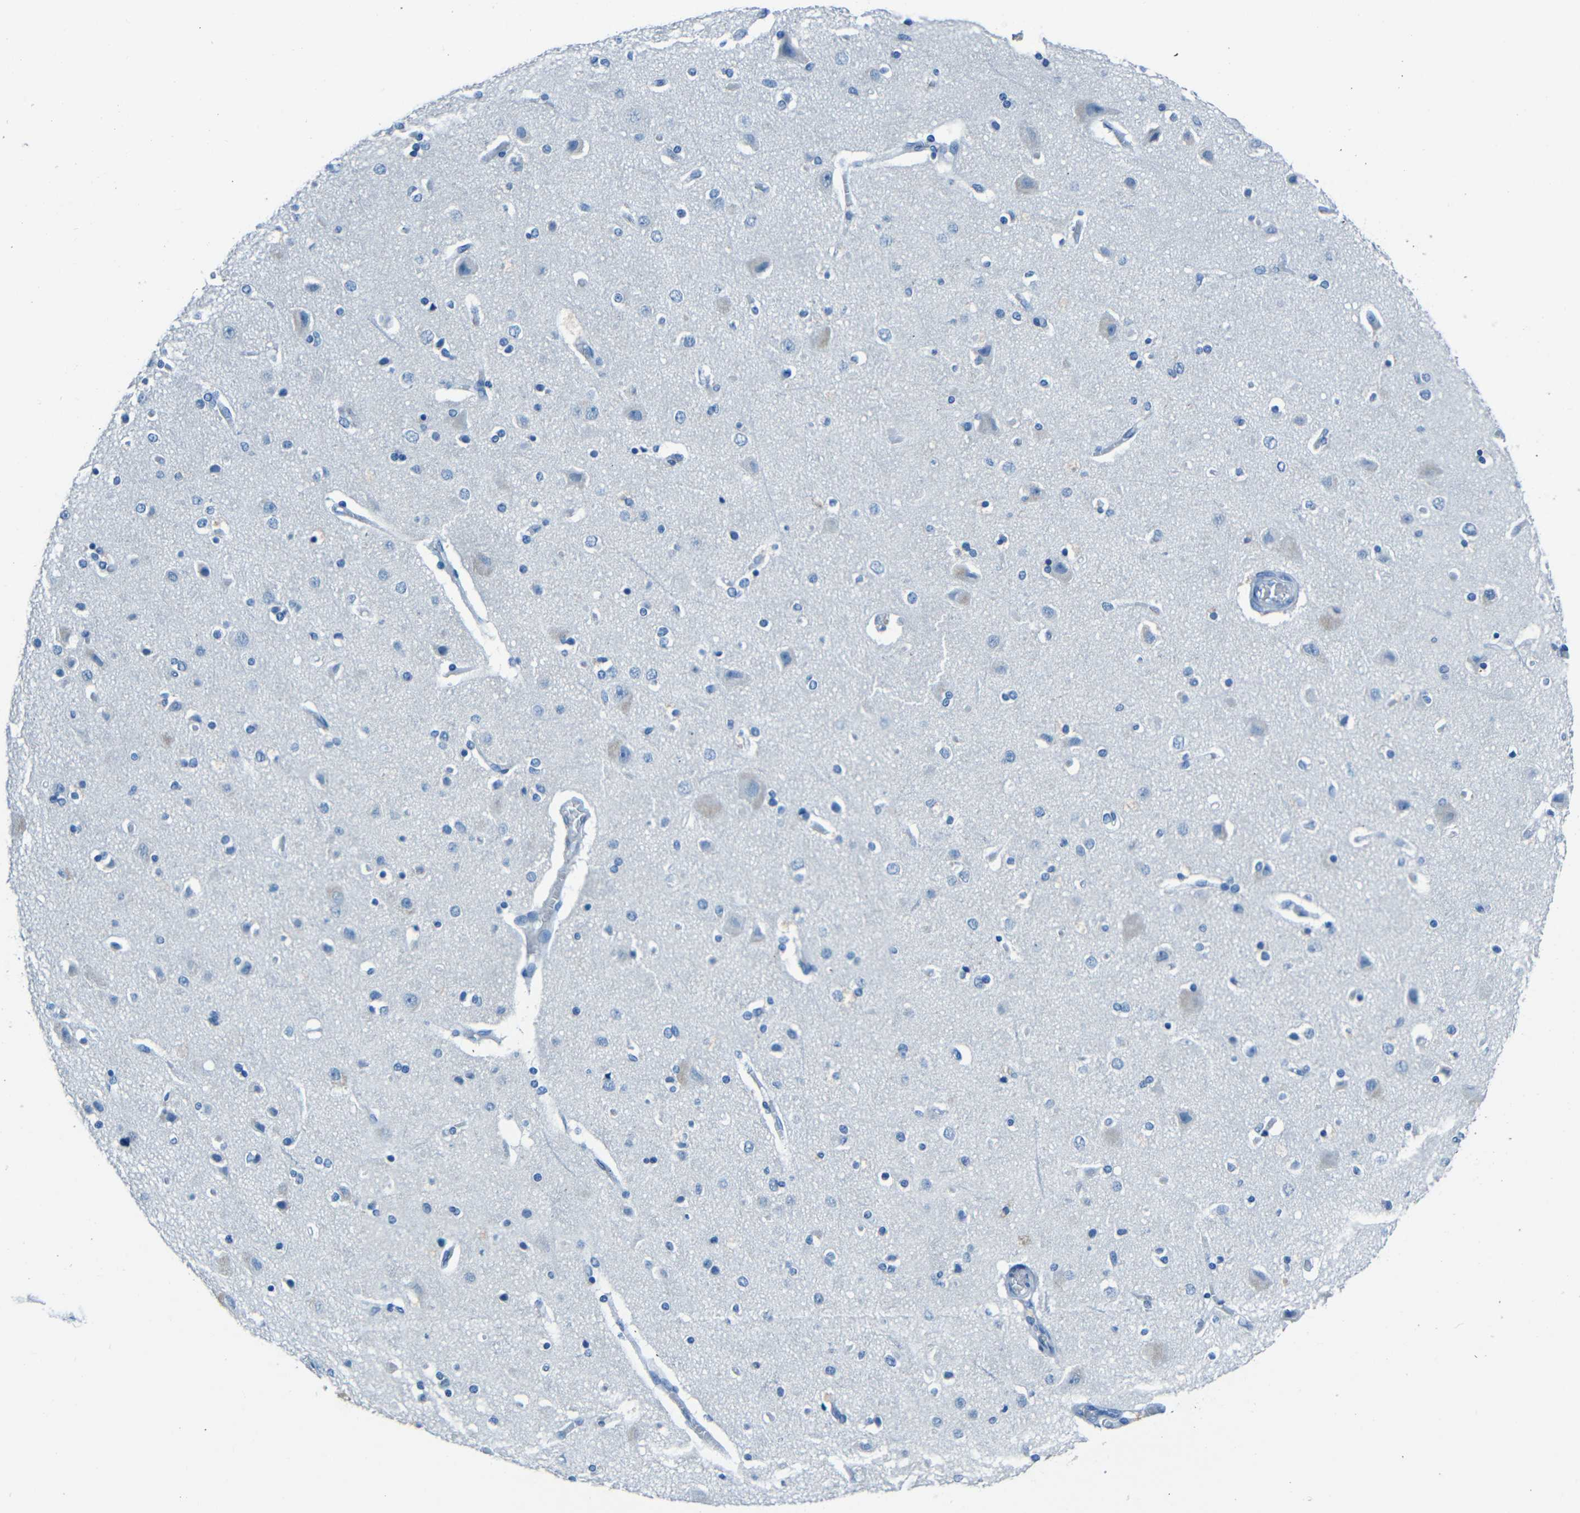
{"staining": {"intensity": "negative", "quantity": "none", "location": "none"}, "tissue": "cerebral cortex", "cell_type": "Endothelial cells", "image_type": "normal", "snomed": [{"axis": "morphology", "description": "Normal tissue, NOS"}, {"axis": "topography", "description": "Cerebral cortex"}], "caption": "A high-resolution micrograph shows immunohistochemistry (IHC) staining of benign cerebral cortex, which displays no significant expression in endothelial cells.", "gene": "FBN2", "patient": {"sex": "female", "age": 54}}